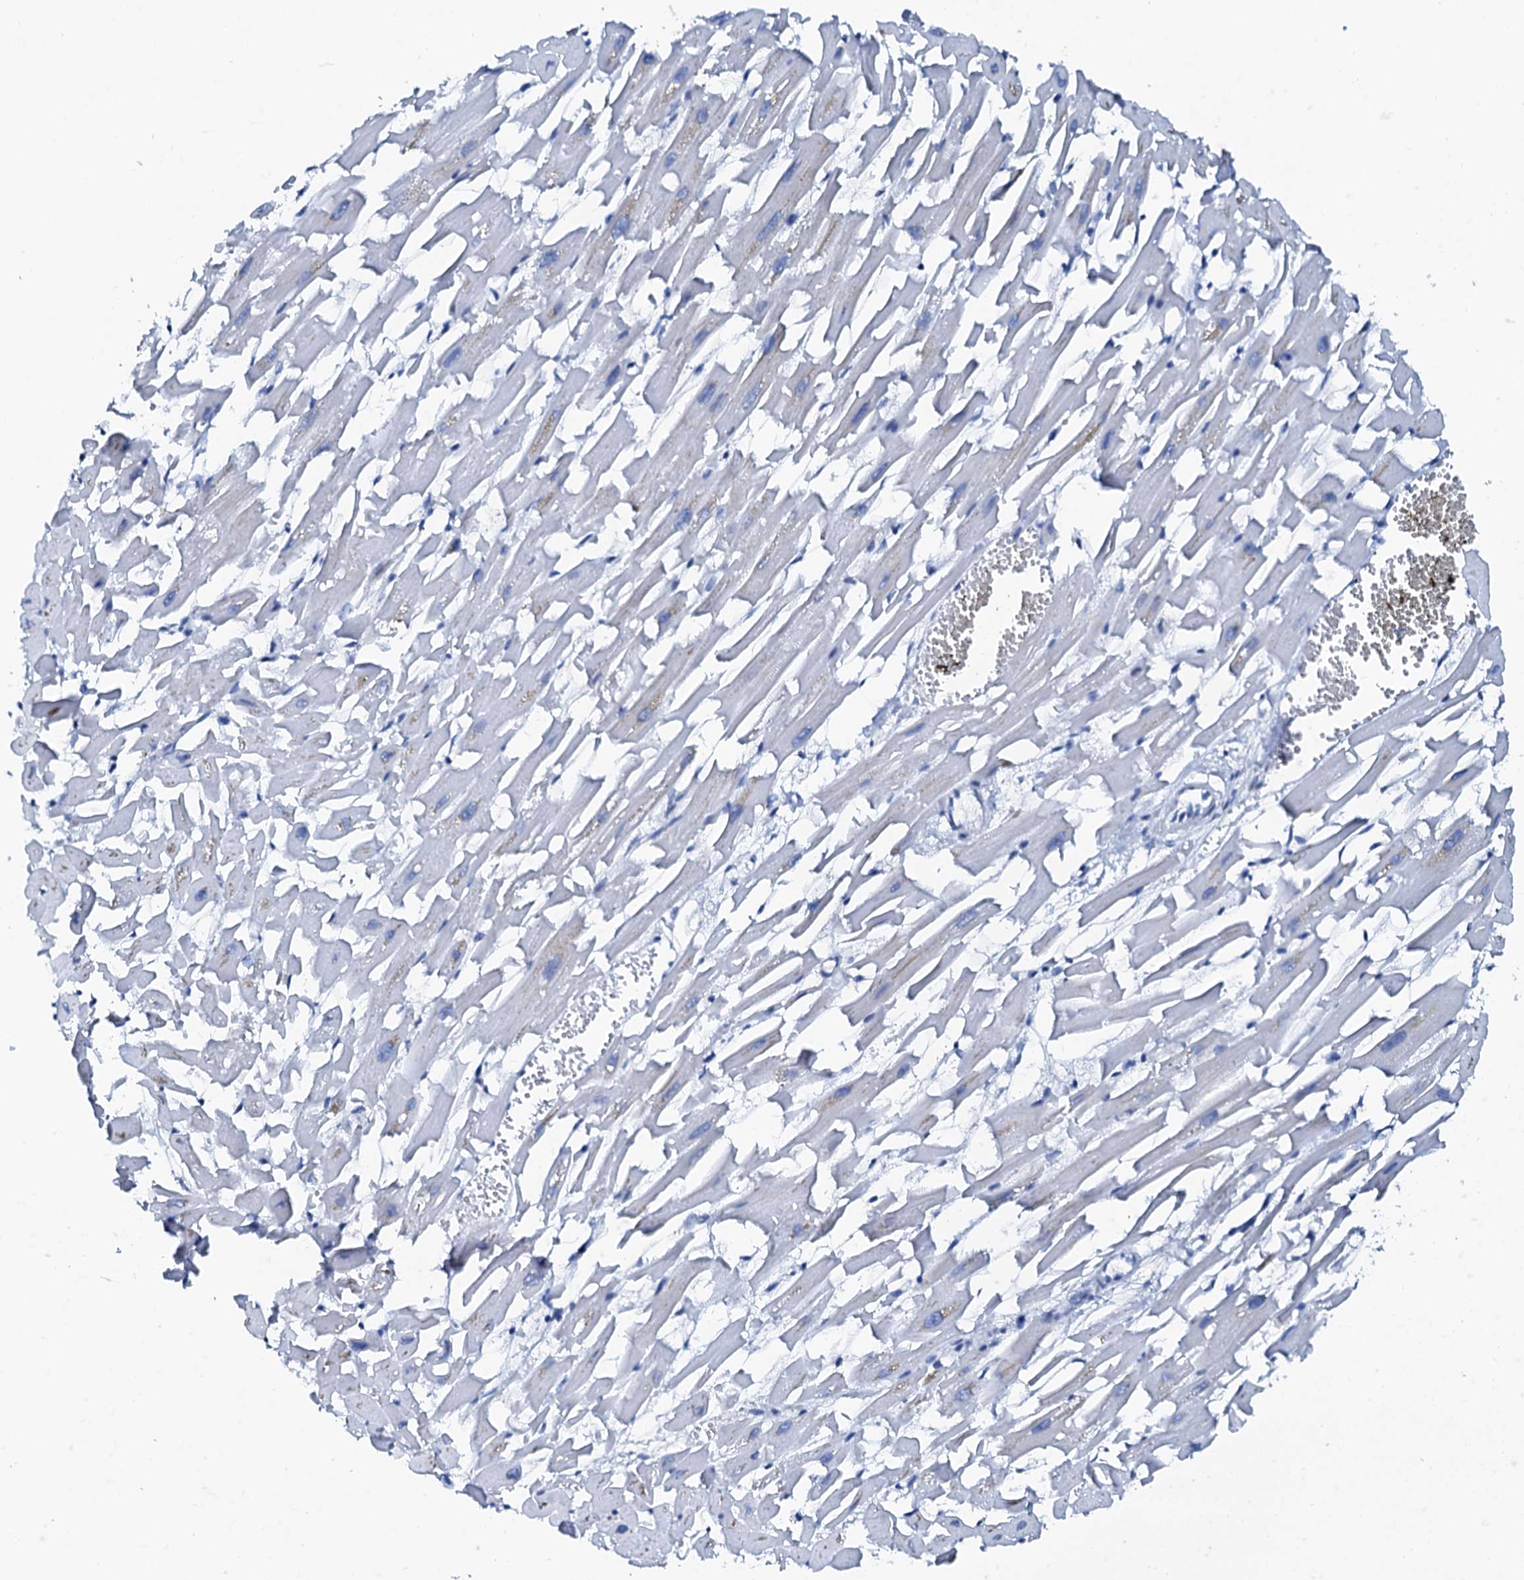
{"staining": {"intensity": "negative", "quantity": "none", "location": "none"}, "tissue": "heart muscle", "cell_type": "Cardiomyocytes", "image_type": "normal", "snomed": [{"axis": "morphology", "description": "Normal tissue, NOS"}, {"axis": "topography", "description": "Heart"}], "caption": "A photomicrograph of human heart muscle is negative for staining in cardiomyocytes.", "gene": "PTH", "patient": {"sex": "female", "age": 64}}